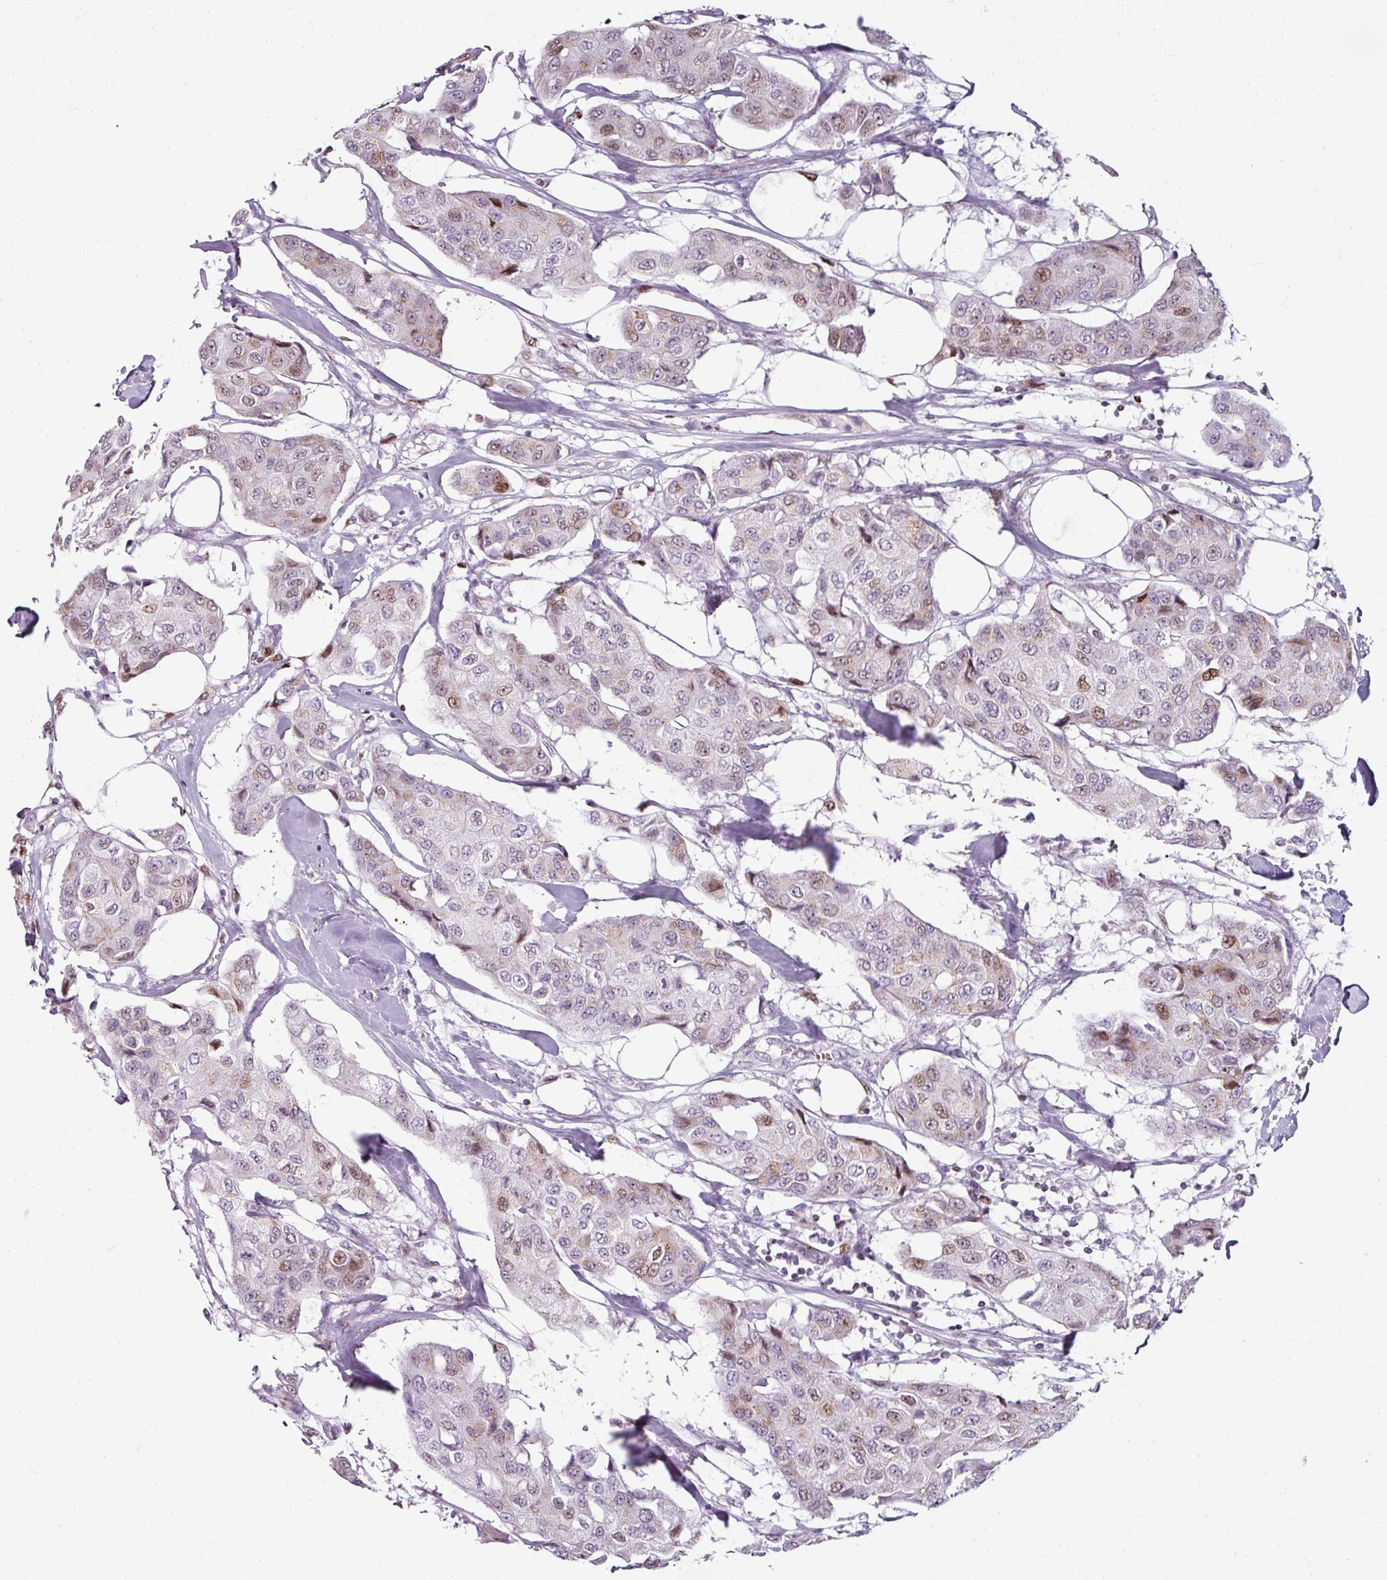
{"staining": {"intensity": "moderate", "quantity": "25%-75%", "location": "nuclear"}, "tissue": "breast cancer", "cell_type": "Tumor cells", "image_type": "cancer", "snomed": [{"axis": "morphology", "description": "Duct carcinoma"}, {"axis": "topography", "description": "Breast"}], "caption": "The micrograph shows immunohistochemical staining of breast cancer. There is moderate nuclear staining is present in approximately 25%-75% of tumor cells.", "gene": "SYT8", "patient": {"sex": "female", "age": 80}}